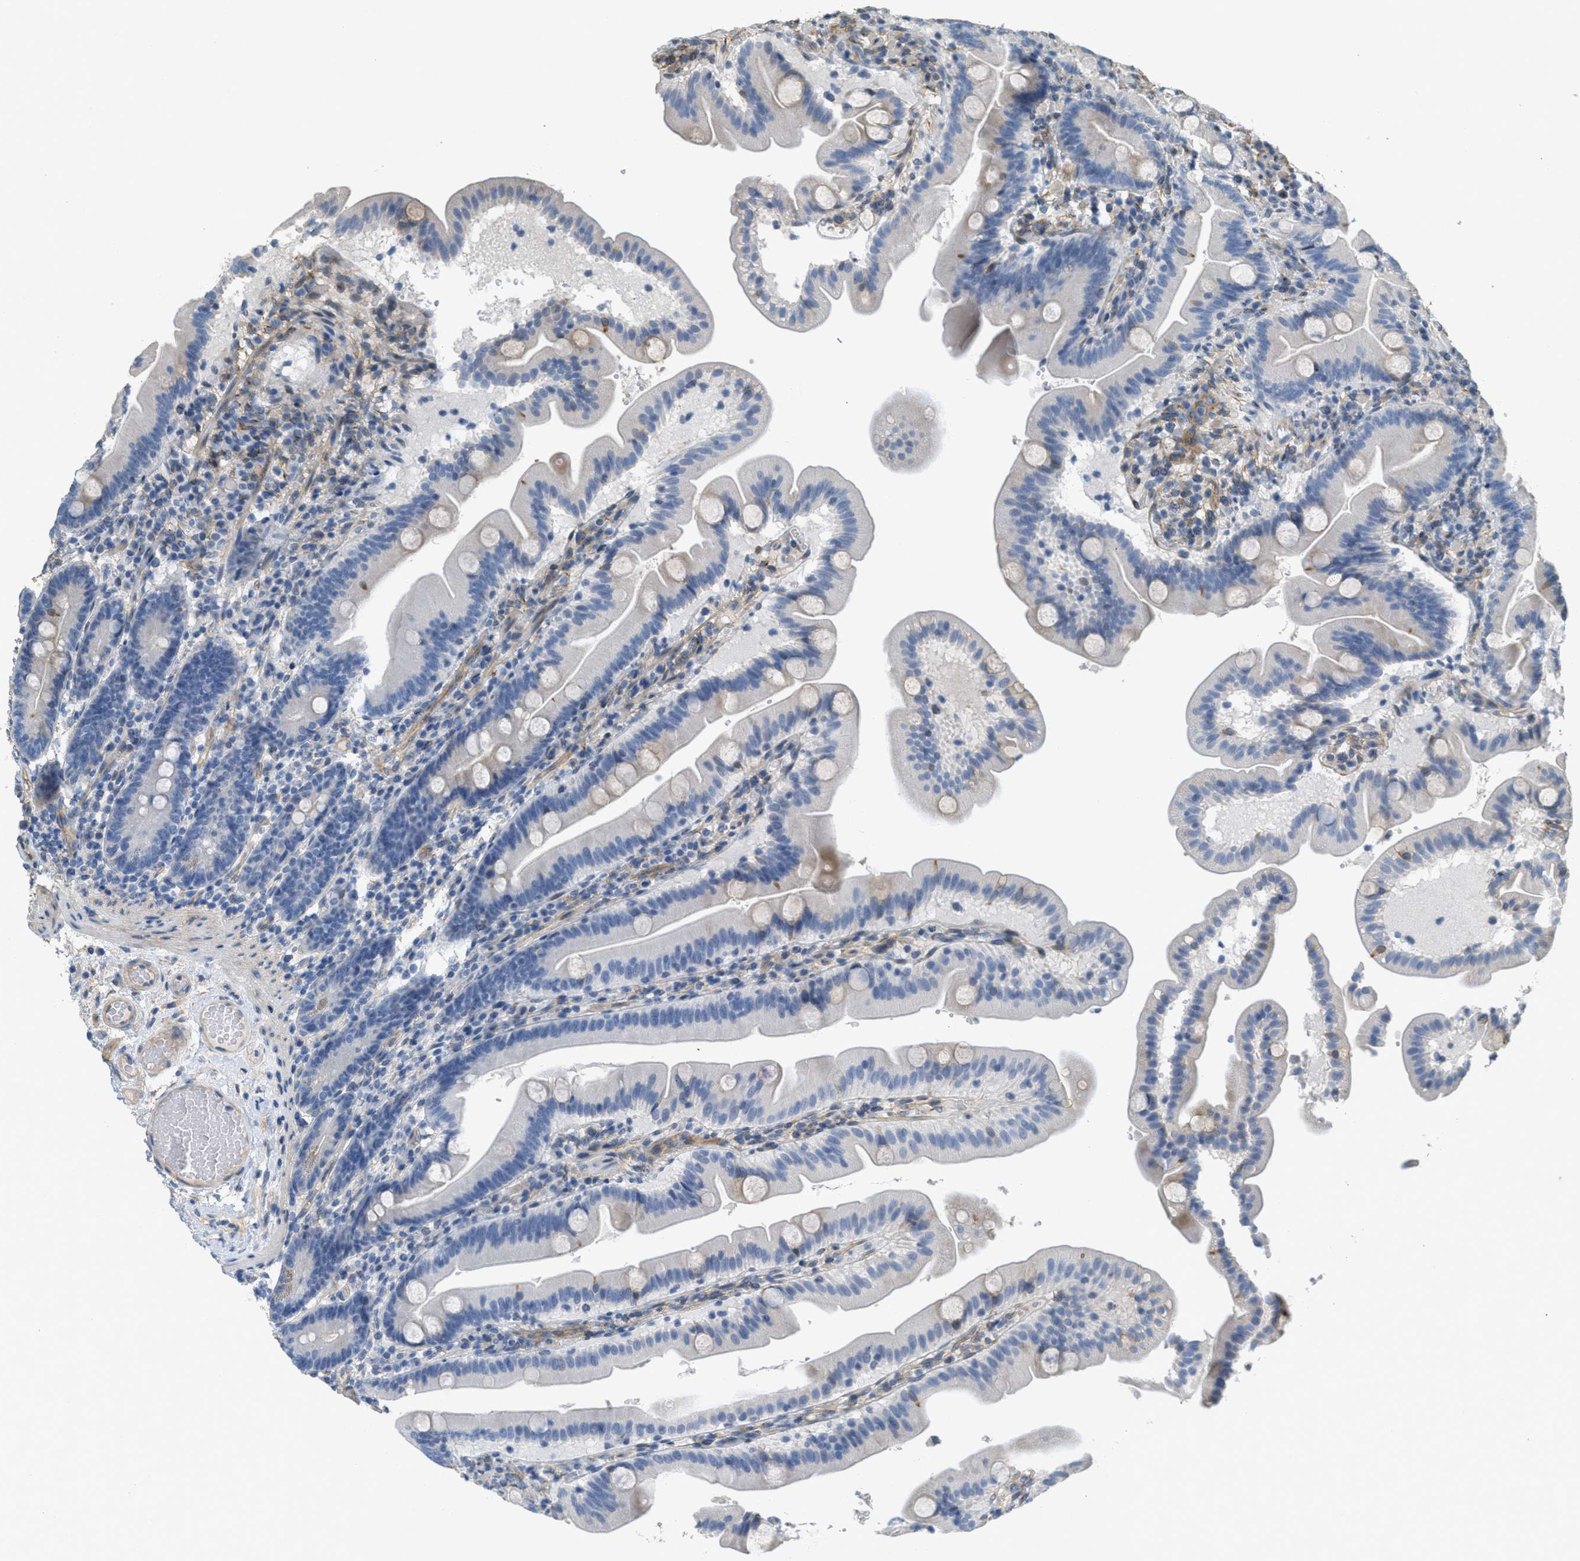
{"staining": {"intensity": "negative", "quantity": "none", "location": "none"}, "tissue": "duodenum", "cell_type": "Glandular cells", "image_type": "normal", "snomed": [{"axis": "morphology", "description": "Normal tissue, NOS"}, {"axis": "topography", "description": "Duodenum"}], "caption": "A micrograph of duodenum stained for a protein shows no brown staining in glandular cells. (Stains: DAB (3,3'-diaminobenzidine) immunohistochemistry with hematoxylin counter stain, Microscopy: brightfield microscopy at high magnification).", "gene": "ADCY5", "patient": {"sex": "male", "age": 54}}